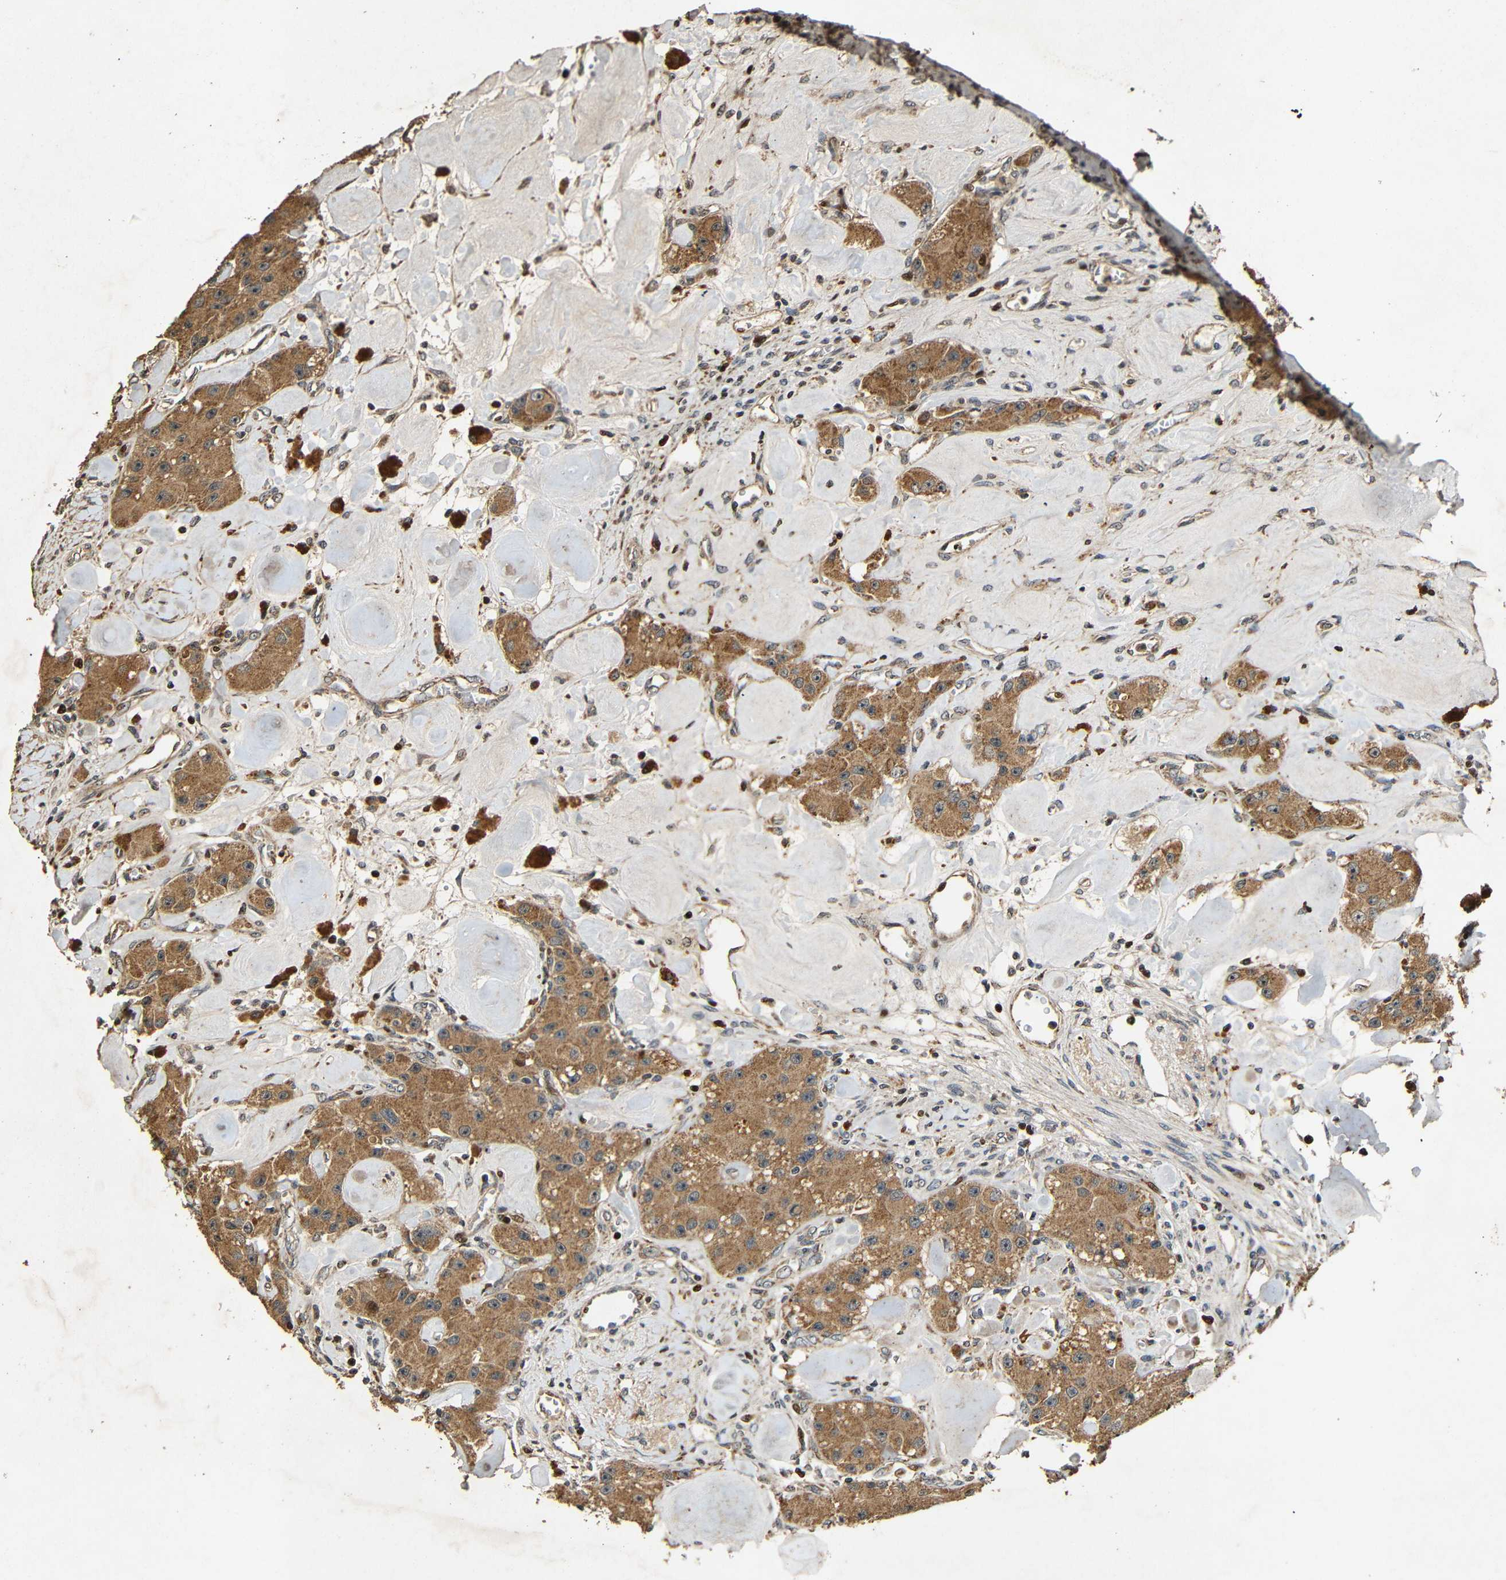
{"staining": {"intensity": "moderate", "quantity": ">75%", "location": "cytoplasmic/membranous"}, "tissue": "carcinoid", "cell_type": "Tumor cells", "image_type": "cancer", "snomed": [{"axis": "morphology", "description": "Carcinoid, malignant, NOS"}, {"axis": "topography", "description": "Pancreas"}], "caption": "Immunohistochemical staining of human carcinoid reveals medium levels of moderate cytoplasmic/membranous protein positivity in approximately >75% of tumor cells. The protein is shown in brown color, while the nuclei are stained blue.", "gene": "KAZALD1", "patient": {"sex": "male", "age": 41}}